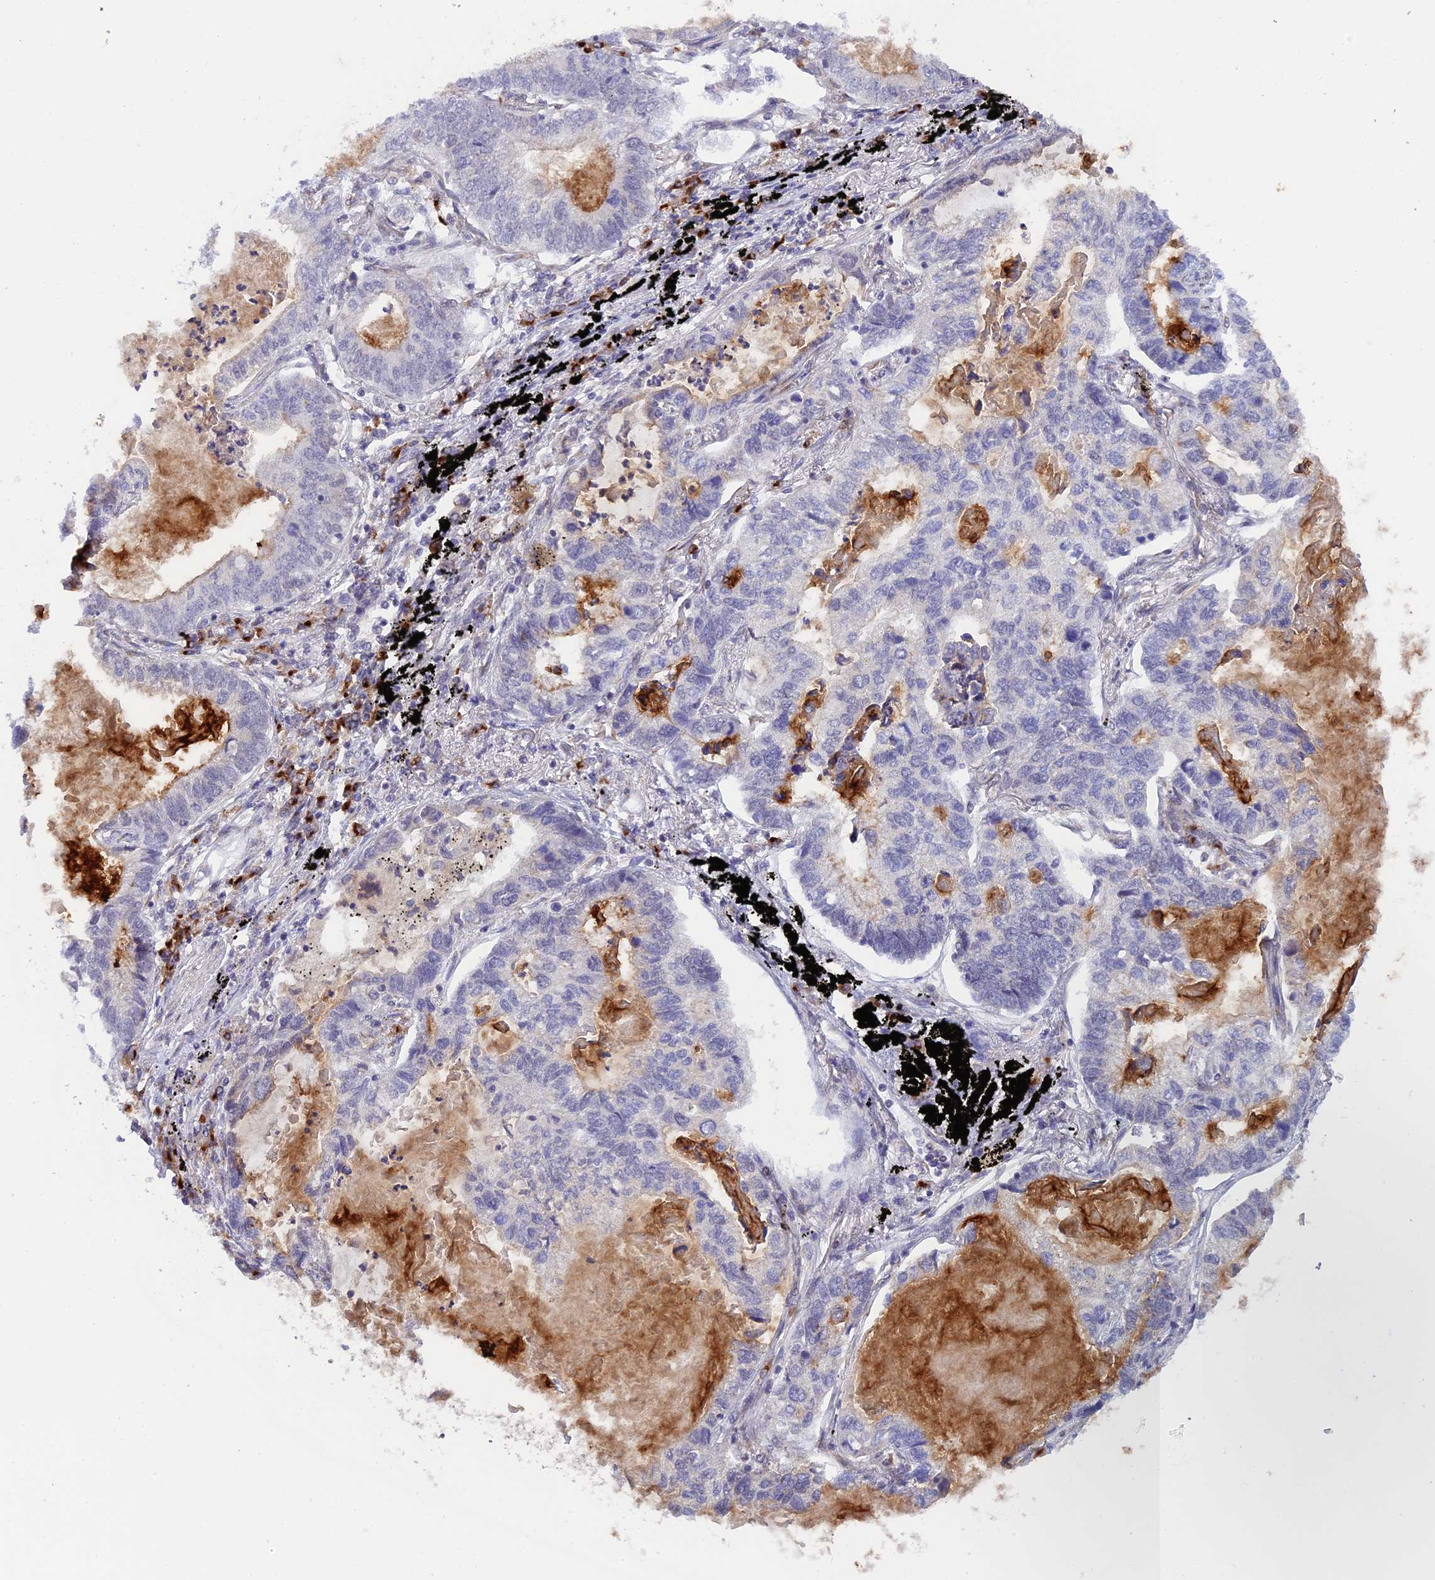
{"staining": {"intensity": "negative", "quantity": "none", "location": "none"}, "tissue": "lung cancer", "cell_type": "Tumor cells", "image_type": "cancer", "snomed": [{"axis": "morphology", "description": "Adenocarcinoma, NOS"}, {"axis": "topography", "description": "Lung"}], "caption": "The histopathology image demonstrates no staining of tumor cells in lung adenocarcinoma.", "gene": "SNX17", "patient": {"sex": "male", "age": 67}}